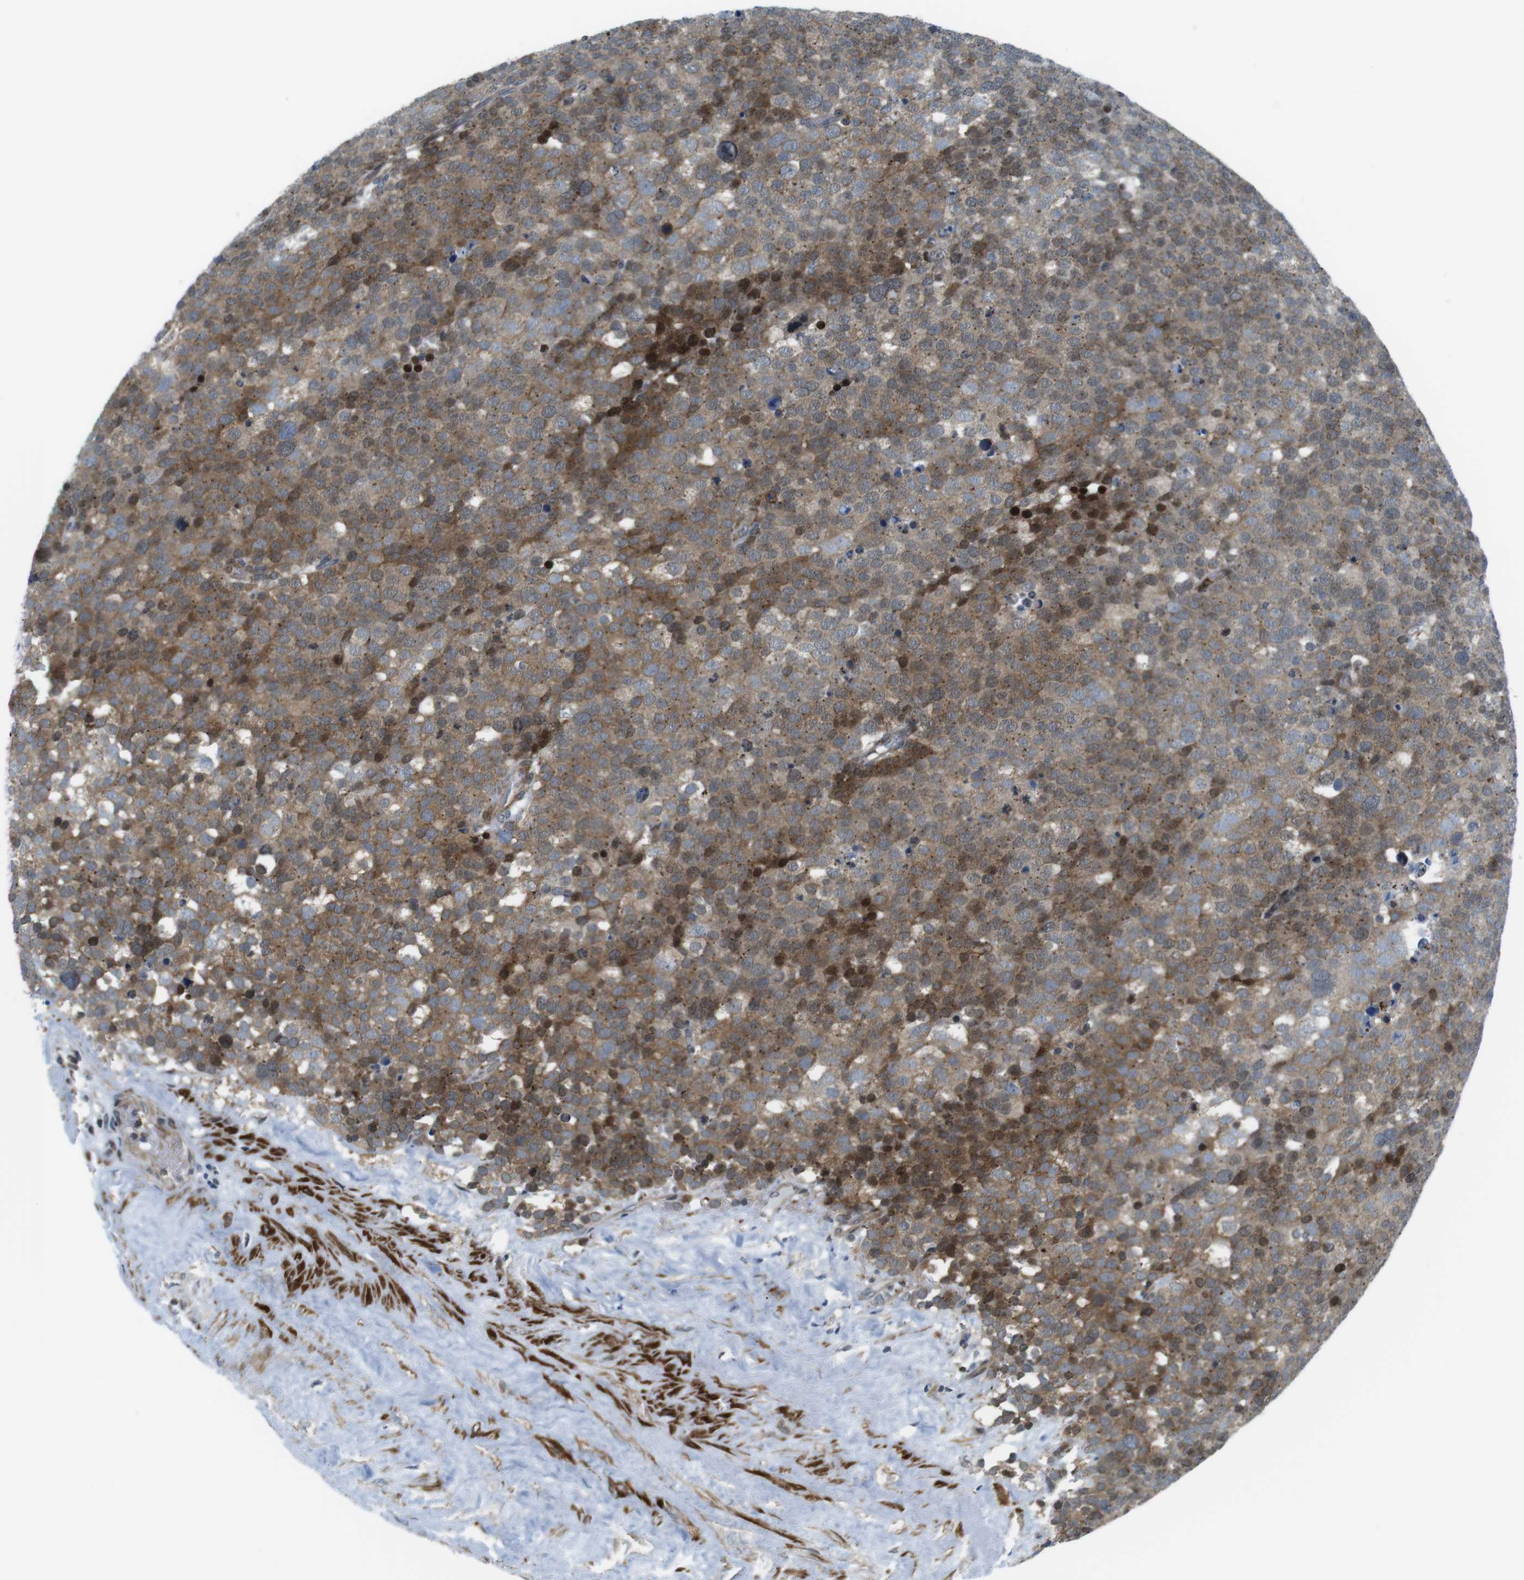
{"staining": {"intensity": "moderate", "quantity": "25%-75%", "location": "cytoplasmic/membranous"}, "tissue": "testis cancer", "cell_type": "Tumor cells", "image_type": "cancer", "snomed": [{"axis": "morphology", "description": "Seminoma, NOS"}, {"axis": "topography", "description": "Testis"}], "caption": "Immunohistochemistry staining of testis cancer (seminoma), which displays medium levels of moderate cytoplasmic/membranous expression in approximately 25%-75% of tumor cells indicating moderate cytoplasmic/membranous protein staining. The staining was performed using DAB (3,3'-diaminobenzidine) (brown) for protein detection and nuclei were counterstained in hematoxylin (blue).", "gene": "CUL7", "patient": {"sex": "male", "age": 71}}